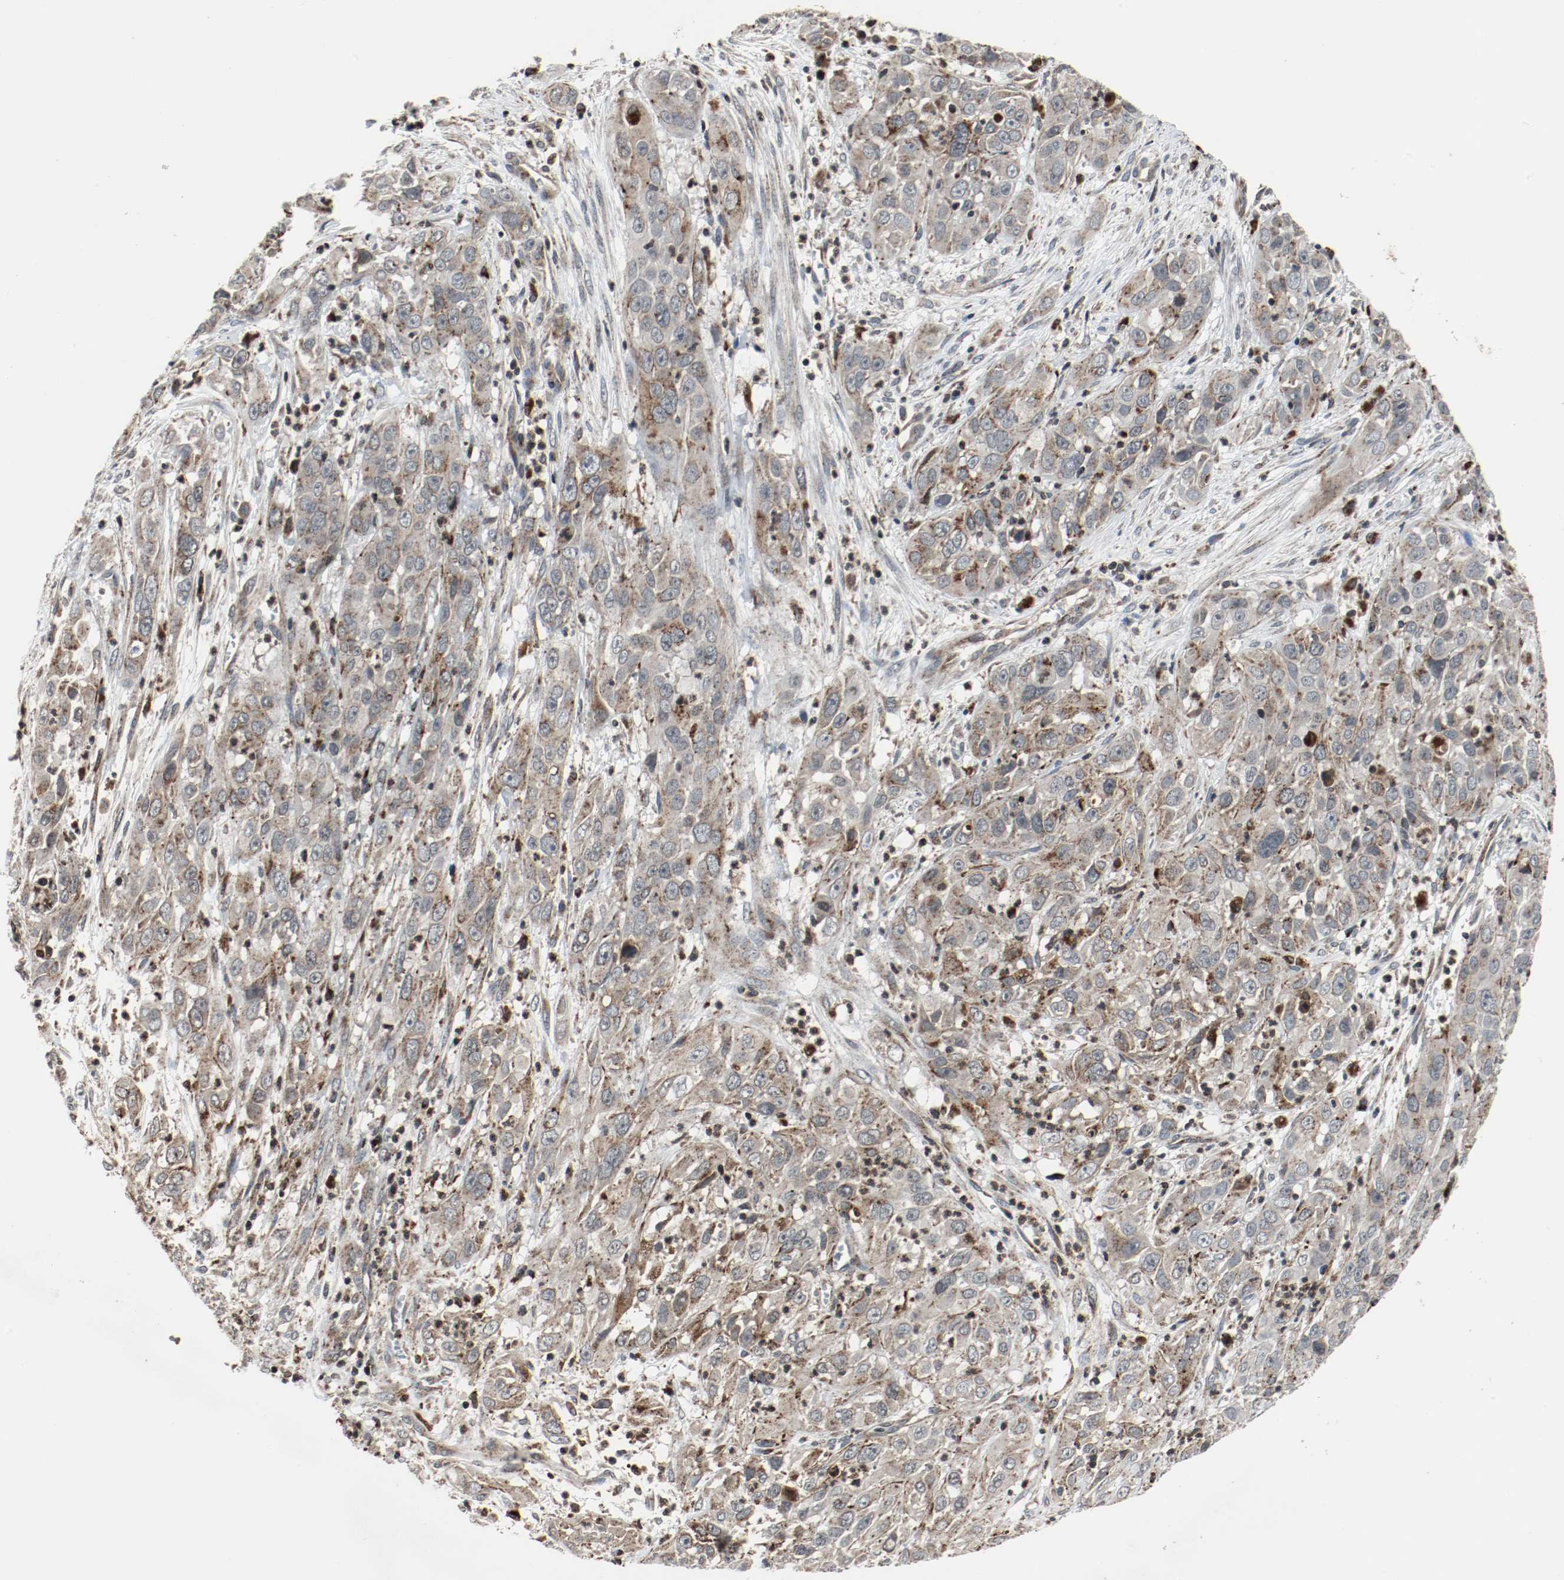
{"staining": {"intensity": "moderate", "quantity": ">75%", "location": "cytoplasmic/membranous"}, "tissue": "cervical cancer", "cell_type": "Tumor cells", "image_type": "cancer", "snomed": [{"axis": "morphology", "description": "Squamous cell carcinoma, NOS"}, {"axis": "topography", "description": "Cervix"}], "caption": "Protein staining reveals moderate cytoplasmic/membranous staining in about >75% of tumor cells in cervical cancer. (DAB (3,3'-diaminobenzidine) = brown stain, brightfield microscopy at high magnification).", "gene": "LAMP2", "patient": {"sex": "female", "age": 32}}